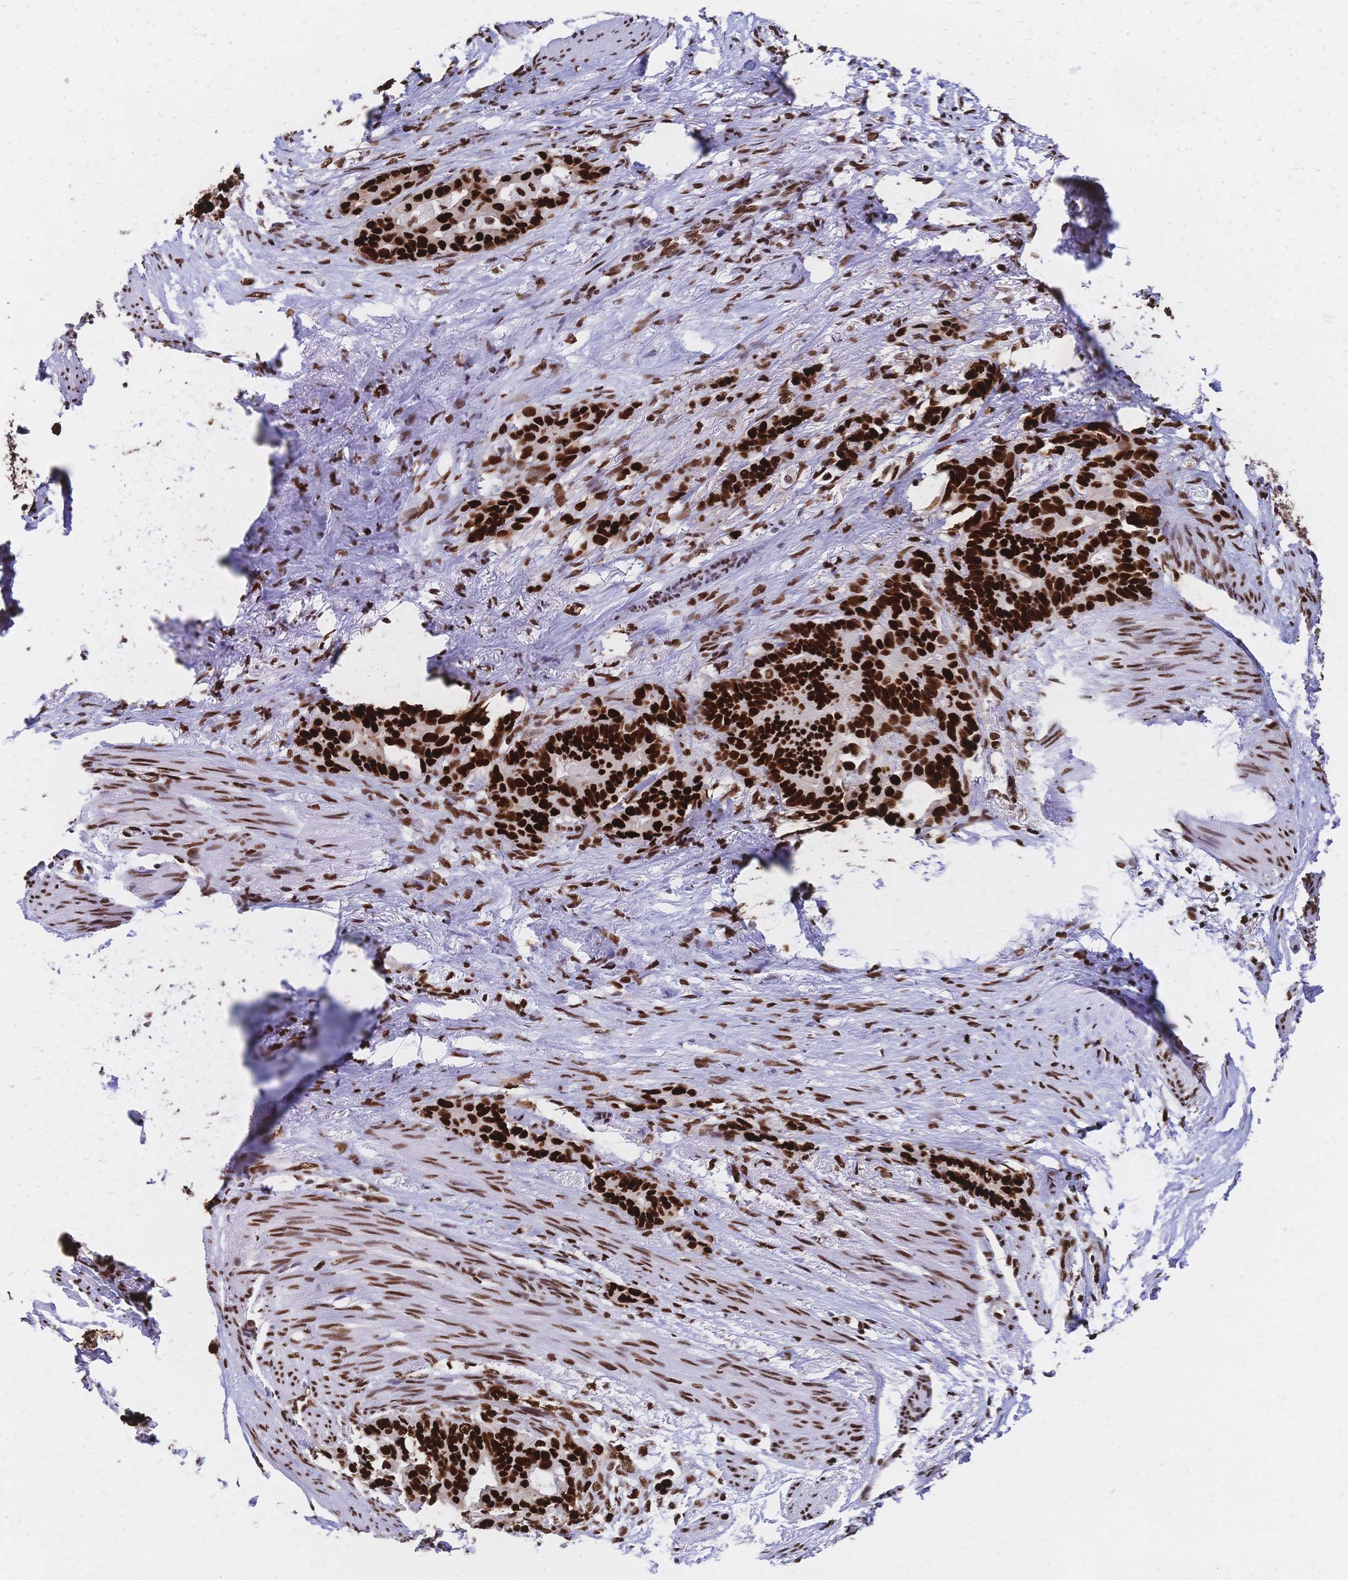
{"staining": {"intensity": "strong", "quantity": ">75%", "location": "nuclear"}, "tissue": "stomach cancer", "cell_type": "Tumor cells", "image_type": "cancer", "snomed": [{"axis": "morphology", "description": "Normal tissue, NOS"}, {"axis": "morphology", "description": "Adenocarcinoma, NOS"}, {"axis": "topography", "description": "Esophagus"}, {"axis": "topography", "description": "Stomach, upper"}], "caption": "Immunohistochemical staining of human stomach adenocarcinoma exhibits strong nuclear protein positivity in approximately >75% of tumor cells.", "gene": "HDGF", "patient": {"sex": "male", "age": 62}}